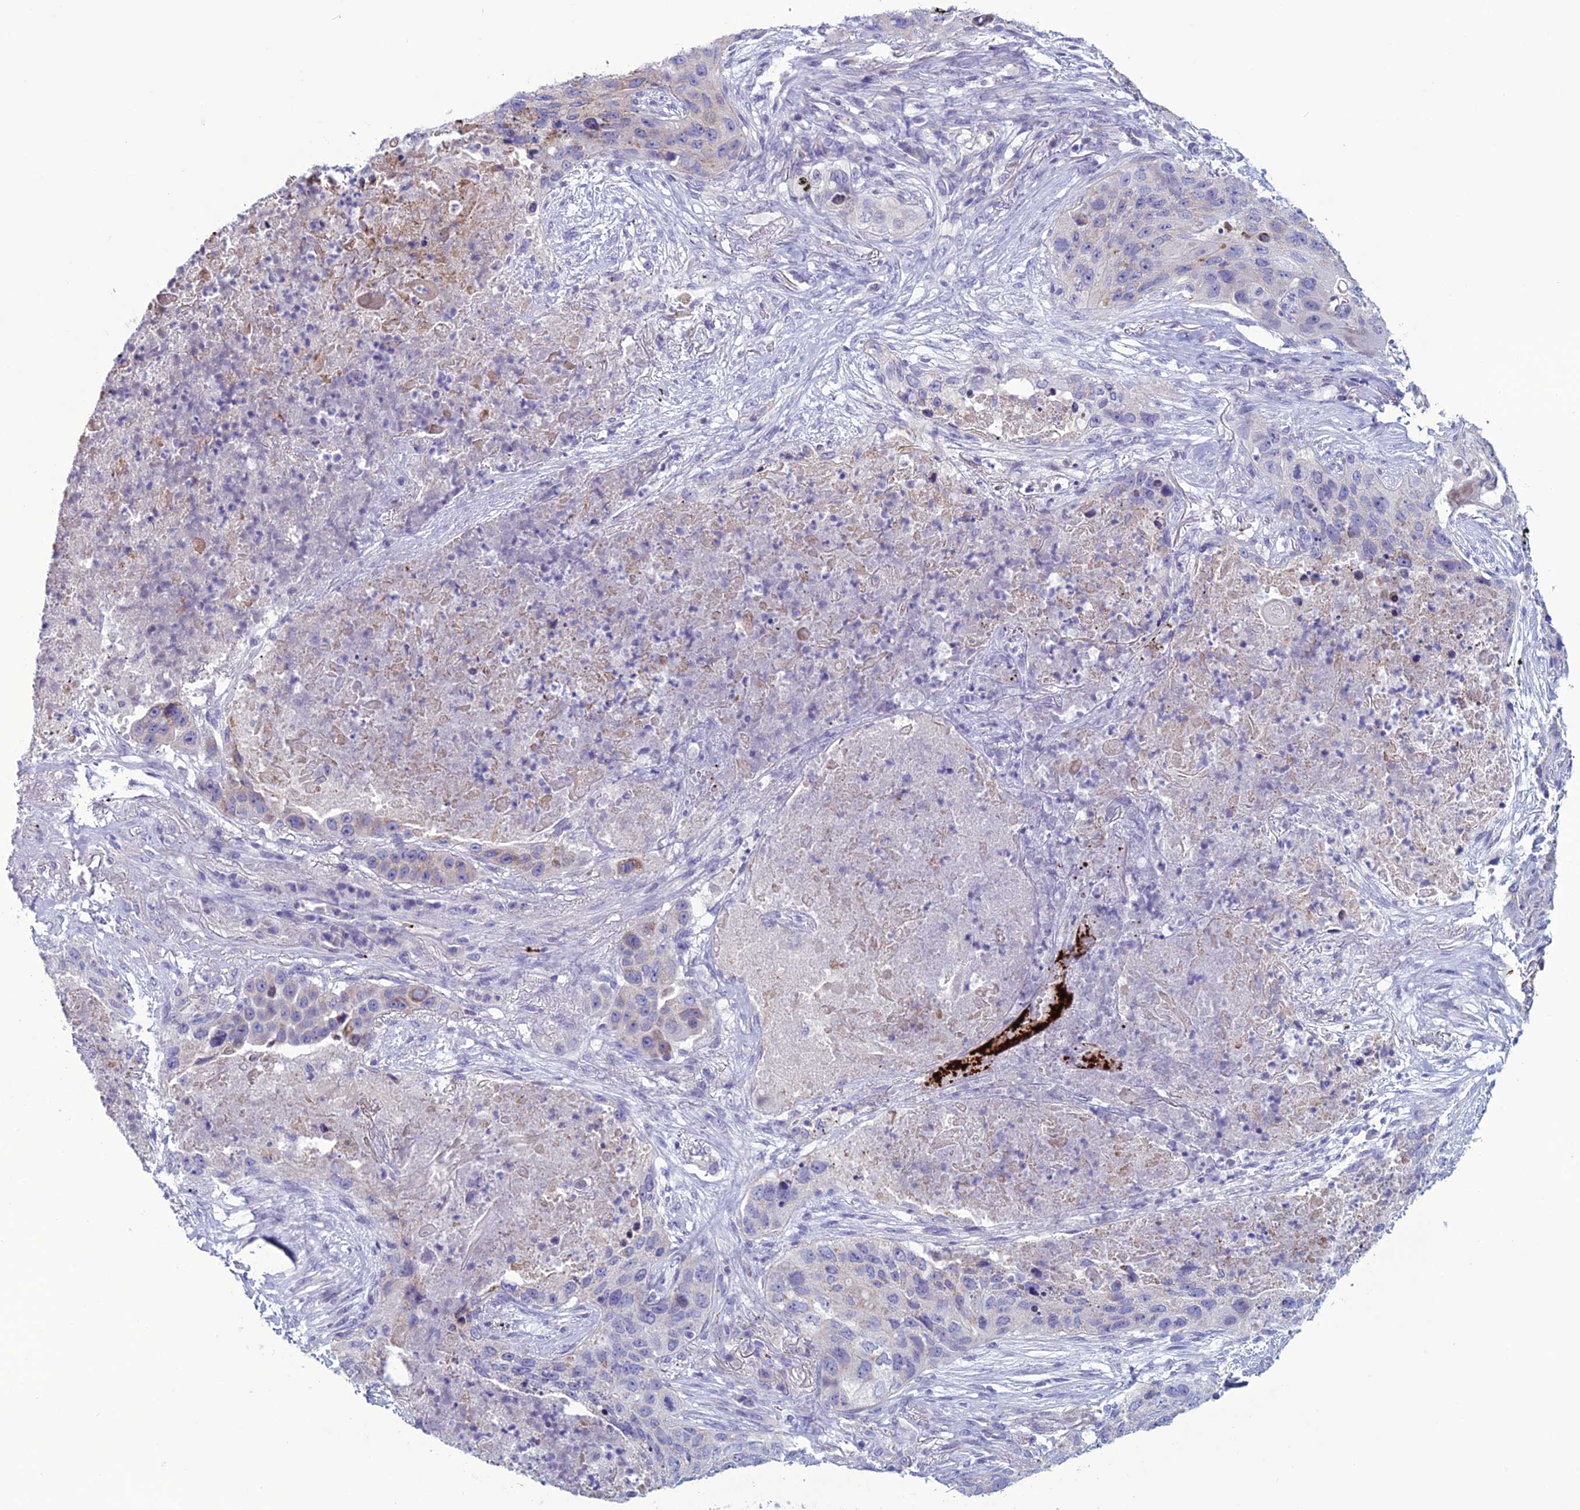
{"staining": {"intensity": "negative", "quantity": "none", "location": "none"}, "tissue": "lung cancer", "cell_type": "Tumor cells", "image_type": "cancer", "snomed": [{"axis": "morphology", "description": "Squamous cell carcinoma, NOS"}, {"axis": "topography", "description": "Lung"}], "caption": "Image shows no protein expression in tumor cells of lung cancer tissue.", "gene": "C21orf140", "patient": {"sex": "female", "age": 63}}